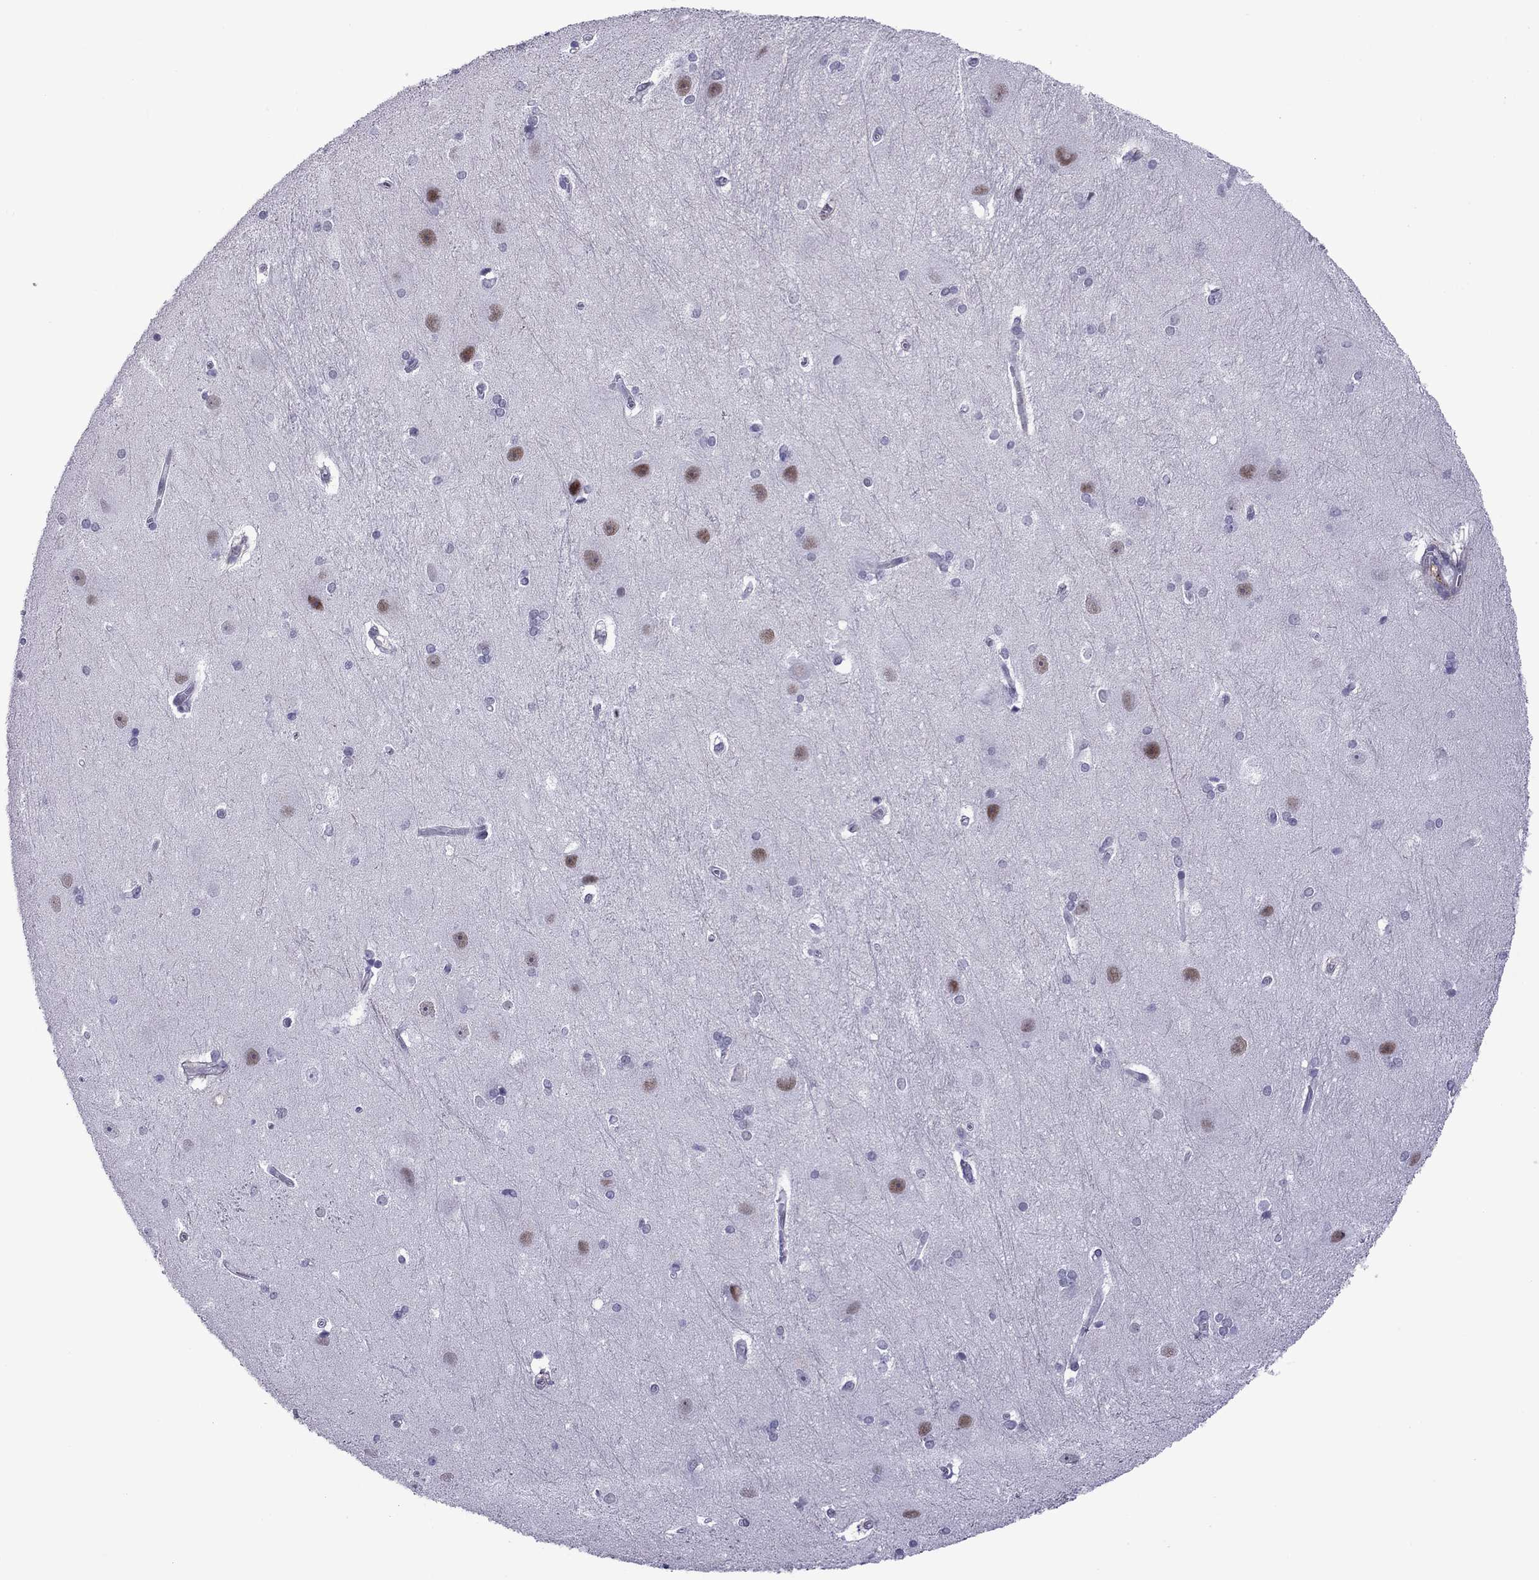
{"staining": {"intensity": "negative", "quantity": "none", "location": "none"}, "tissue": "hippocampus", "cell_type": "Glial cells", "image_type": "normal", "snomed": [{"axis": "morphology", "description": "Normal tissue, NOS"}, {"axis": "topography", "description": "Cerebral cortex"}, {"axis": "topography", "description": "Hippocampus"}], "caption": "Glial cells show no significant positivity in benign hippocampus.", "gene": "ZNF646", "patient": {"sex": "female", "age": 19}}